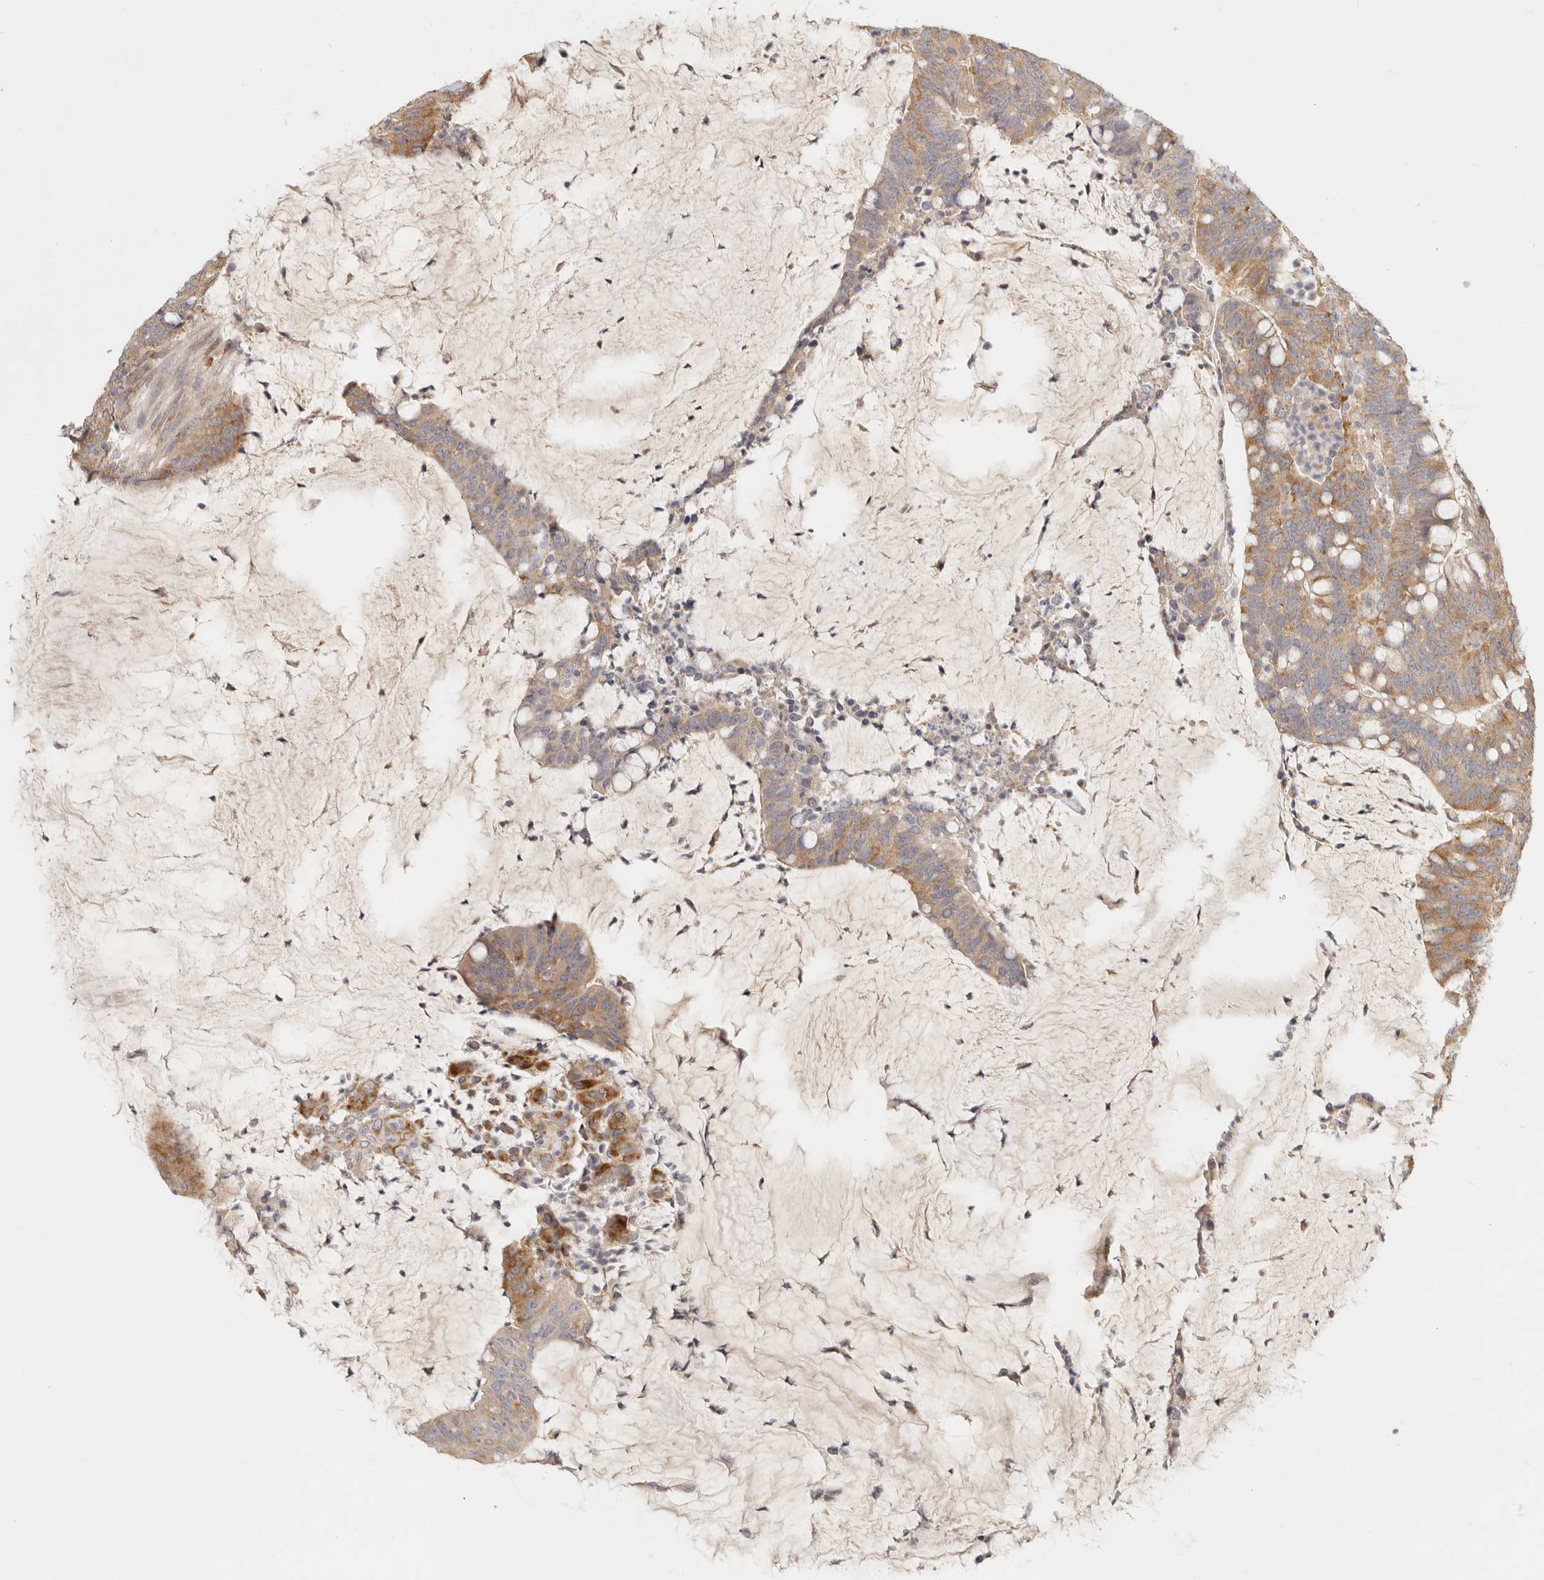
{"staining": {"intensity": "moderate", "quantity": ">75%", "location": "cytoplasmic/membranous"}, "tissue": "colorectal cancer", "cell_type": "Tumor cells", "image_type": "cancer", "snomed": [{"axis": "morphology", "description": "Adenocarcinoma, NOS"}, {"axis": "topography", "description": "Colon"}], "caption": "Protein positivity by IHC displays moderate cytoplasmic/membranous positivity in about >75% of tumor cells in colorectal cancer (adenocarcinoma). (DAB IHC, brown staining for protein, blue staining for nuclei).", "gene": "PABPC4", "patient": {"sex": "female", "age": 66}}